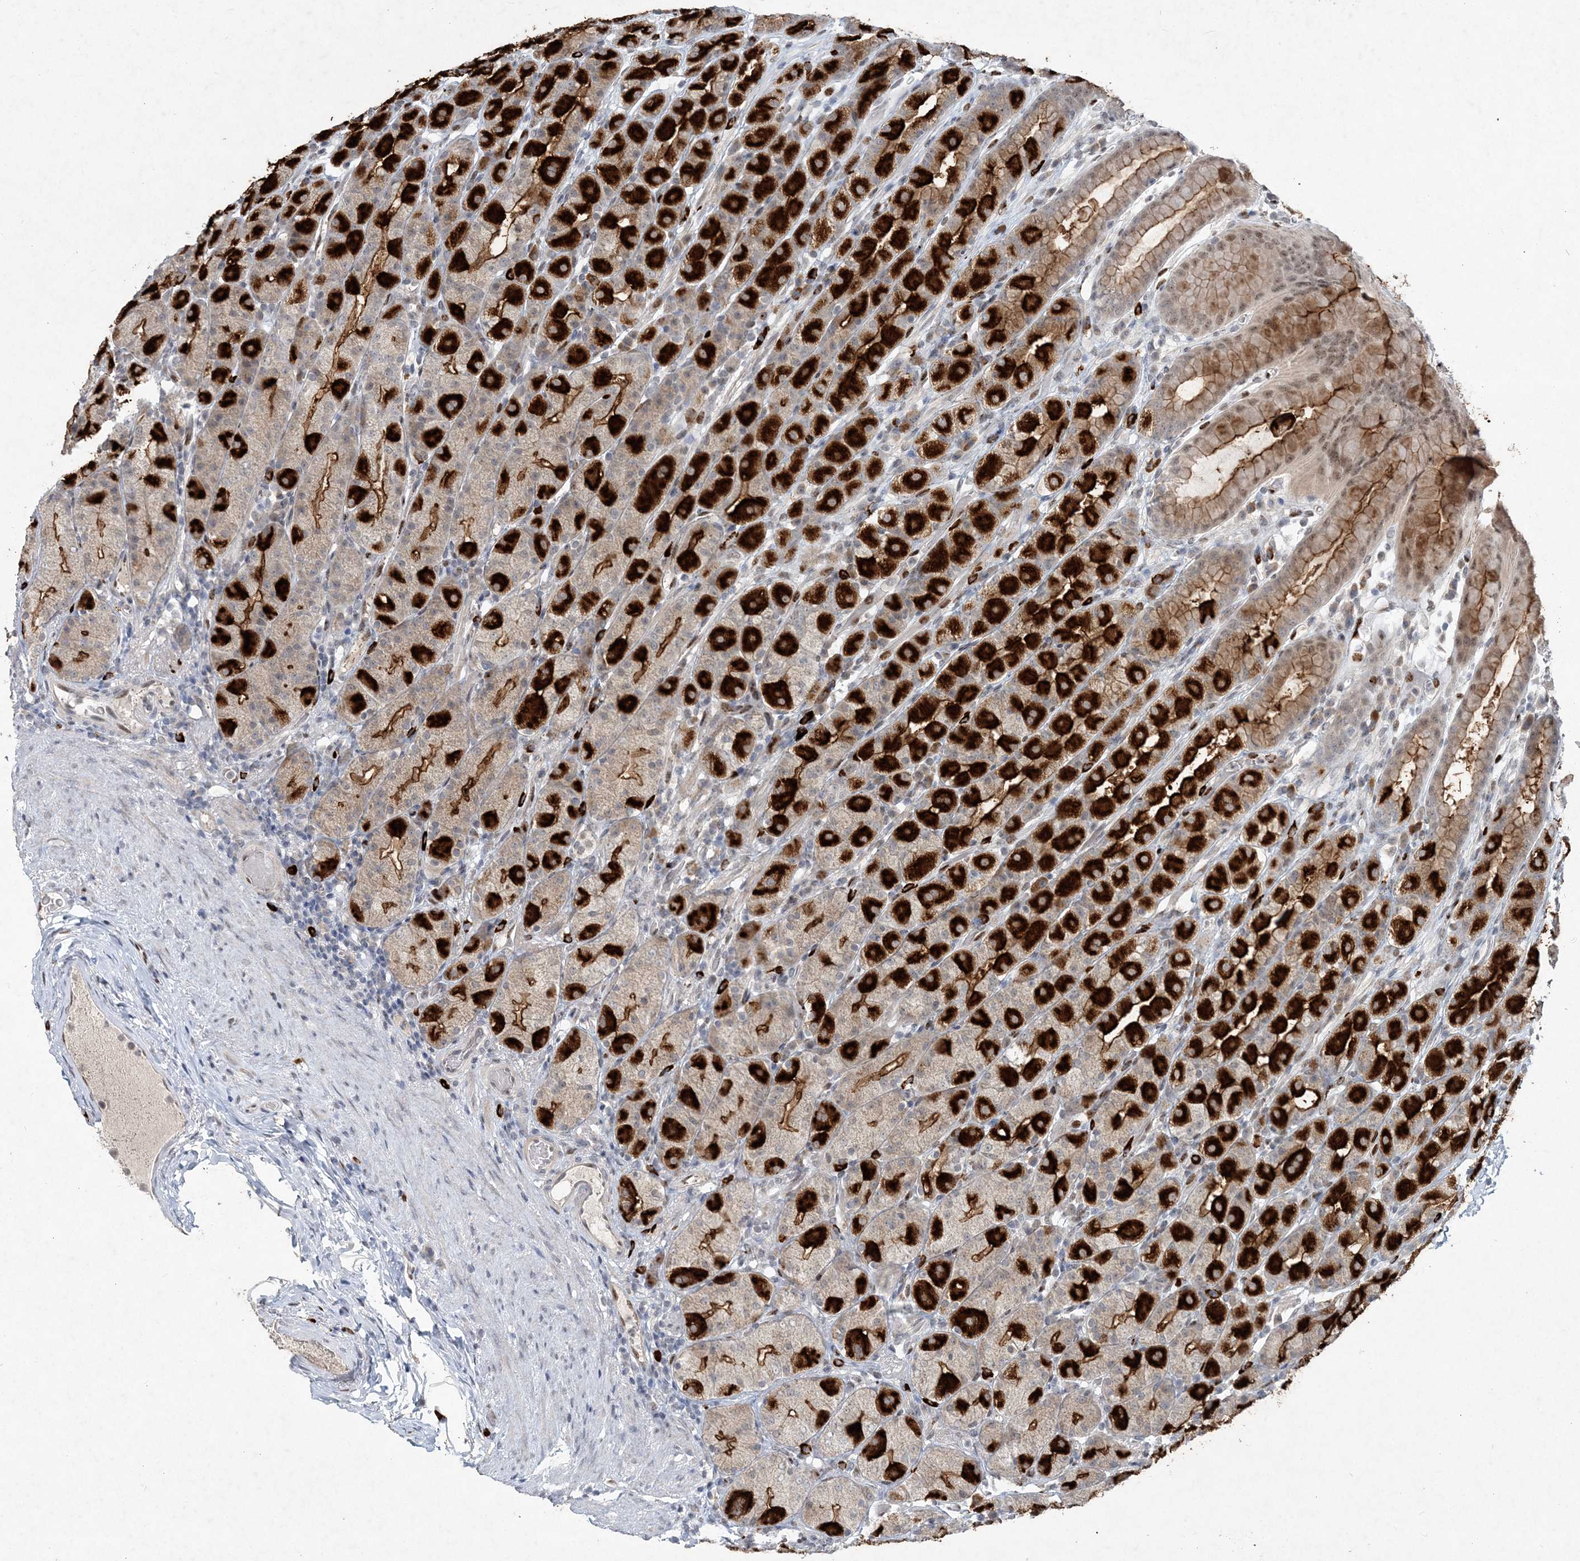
{"staining": {"intensity": "strong", "quantity": "25%-75%", "location": "cytoplasmic/membranous"}, "tissue": "stomach", "cell_type": "Glandular cells", "image_type": "normal", "snomed": [{"axis": "morphology", "description": "Normal tissue, NOS"}, {"axis": "topography", "description": "Stomach, upper"}], "caption": "Protein staining by immunohistochemistry (IHC) demonstrates strong cytoplasmic/membranous expression in about 25%-75% of glandular cells in benign stomach.", "gene": "GIN1", "patient": {"sex": "male", "age": 68}}